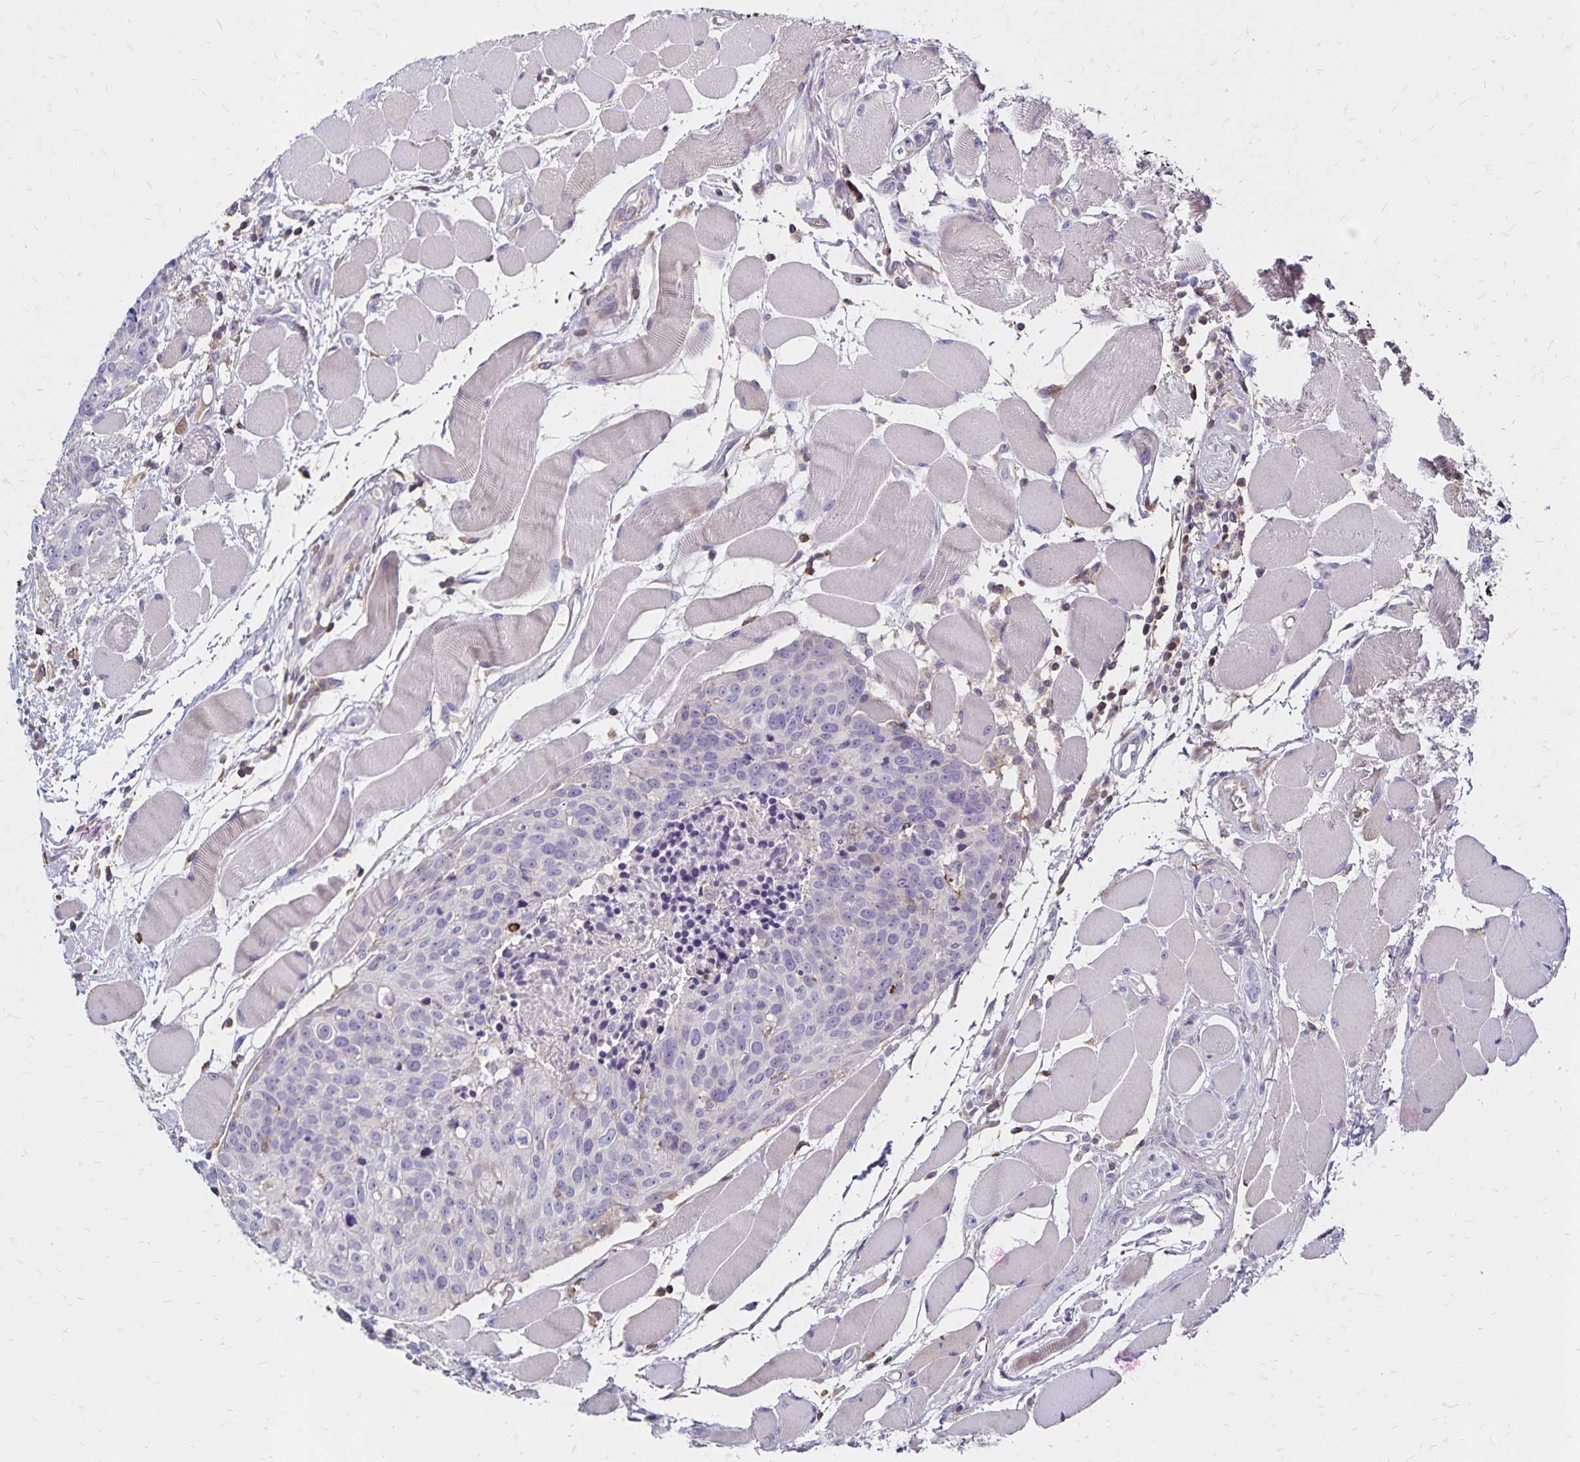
{"staining": {"intensity": "negative", "quantity": "none", "location": "none"}, "tissue": "head and neck cancer", "cell_type": "Tumor cells", "image_type": "cancer", "snomed": [{"axis": "morphology", "description": "Squamous cell carcinoma, NOS"}, {"axis": "topography", "description": "Oral tissue"}, {"axis": "topography", "description": "Head-Neck"}], "caption": "This photomicrograph is of head and neck cancer stained with immunohistochemistry (IHC) to label a protein in brown with the nuclei are counter-stained blue. There is no staining in tumor cells.", "gene": "NAGPA", "patient": {"sex": "male", "age": 64}}